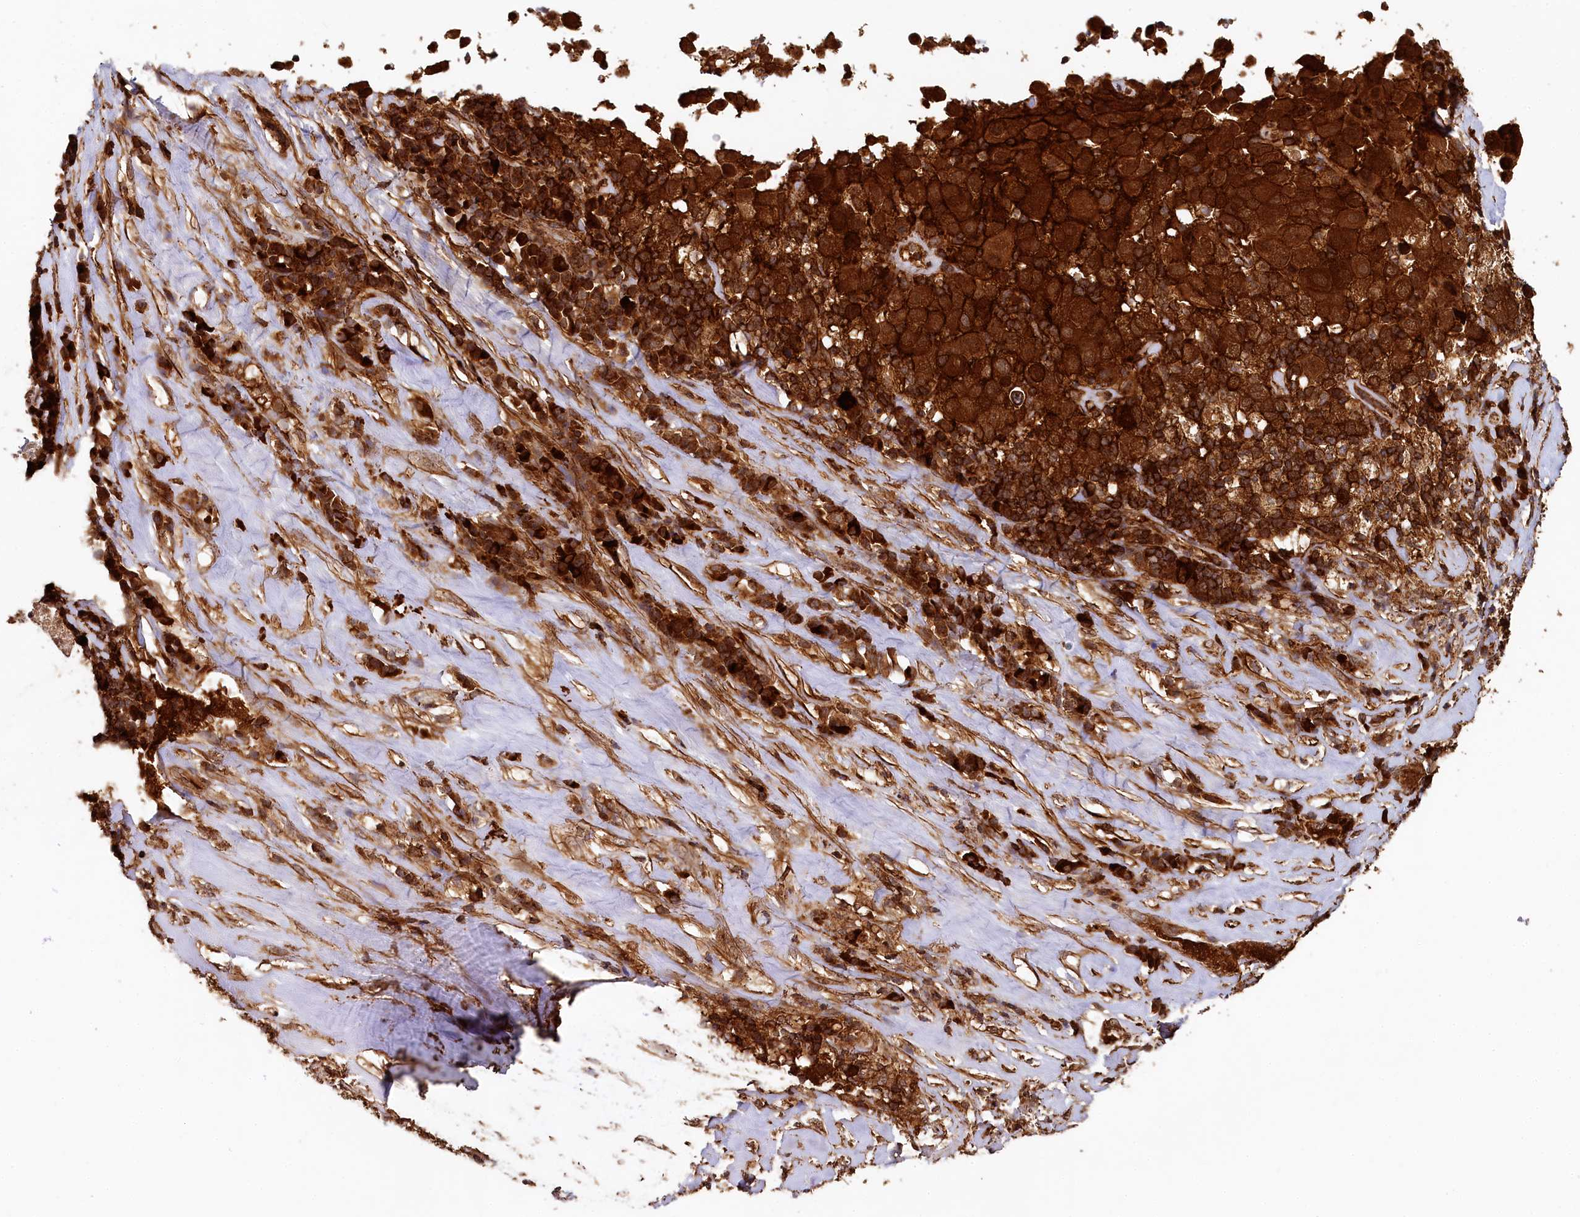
{"staining": {"intensity": "strong", "quantity": ">75%", "location": "cytoplasmic/membranous"}, "tissue": "melanoma", "cell_type": "Tumor cells", "image_type": "cancer", "snomed": [{"axis": "morphology", "description": "Malignant melanoma, Metastatic site"}, {"axis": "topography", "description": "Lymph node"}], "caption": "A high-resolution image shows immunohistochemistry (IHC) staining of melanoma, which reveals strong cytoplasmic/membranous expression in approximately >75% of tumor cells.", "gene": "STUB1", "patient": {"sex": "male", "age": 62}}